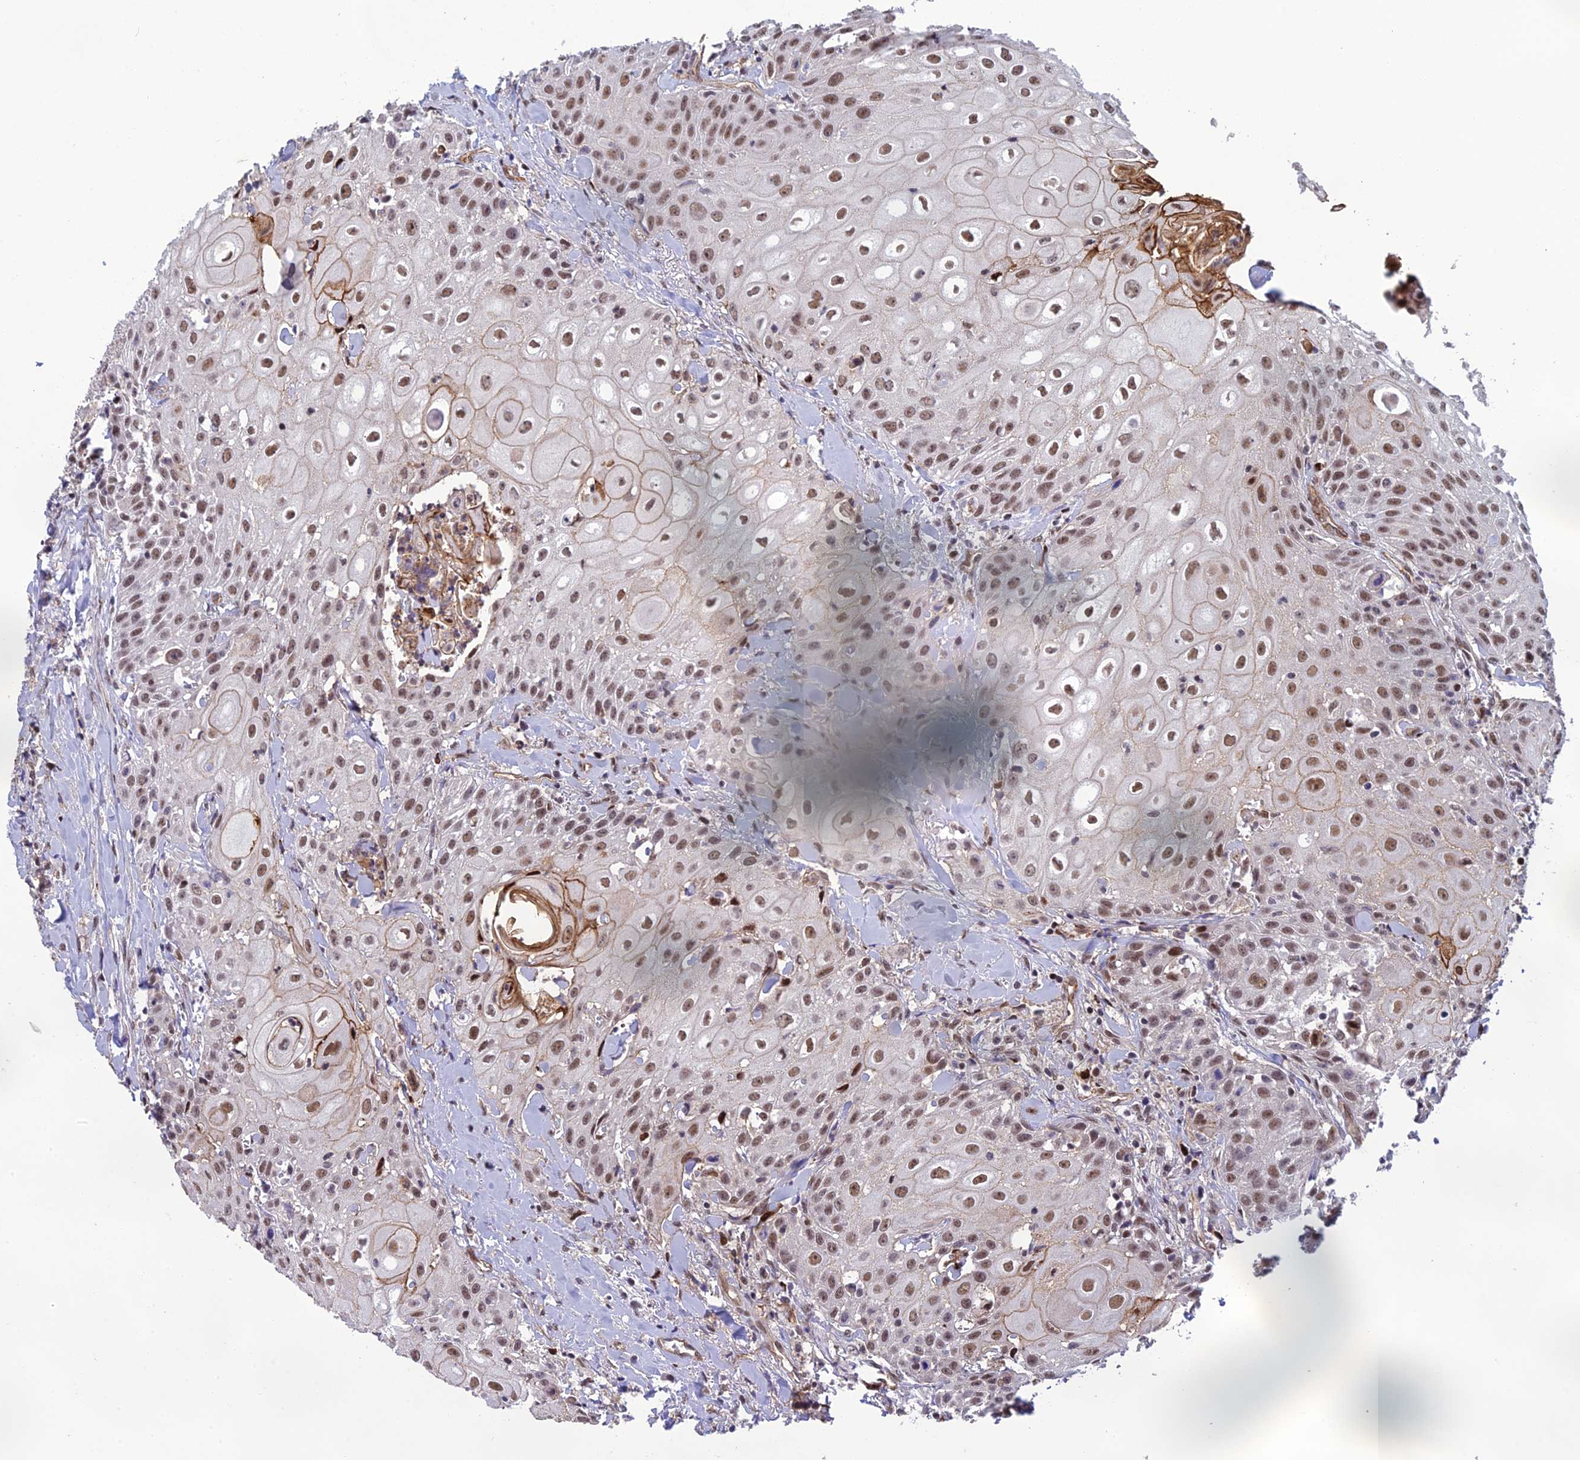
{"staining": {"intensity": "moderate", "quantity": ">75%", "location": "nuclear"}, "tissue": "head and neck cancer", "cell_type": "Tumor cells", "image_type": "cancer", "snomed": [{"axis": "morphology", "description": "Squamous cell carcinoma, NOS"}, {"axis": "topography", "description": "Oral tissue"}, {"axis": "topography", "description": "Head-Neck"}], "caption": "Immunohistochemistry micrograph of neoplastic tissue: squamous cell carcinoma (head and neck) stained using immunohistochemistry (IHC) reveals medium levels of moderate protein expression localized specifically in the nuclear of tumor cells, appearing as a nuclear brown color.", "gene": "RANBP3", "patient": {"sex": "female", "age": 82}}